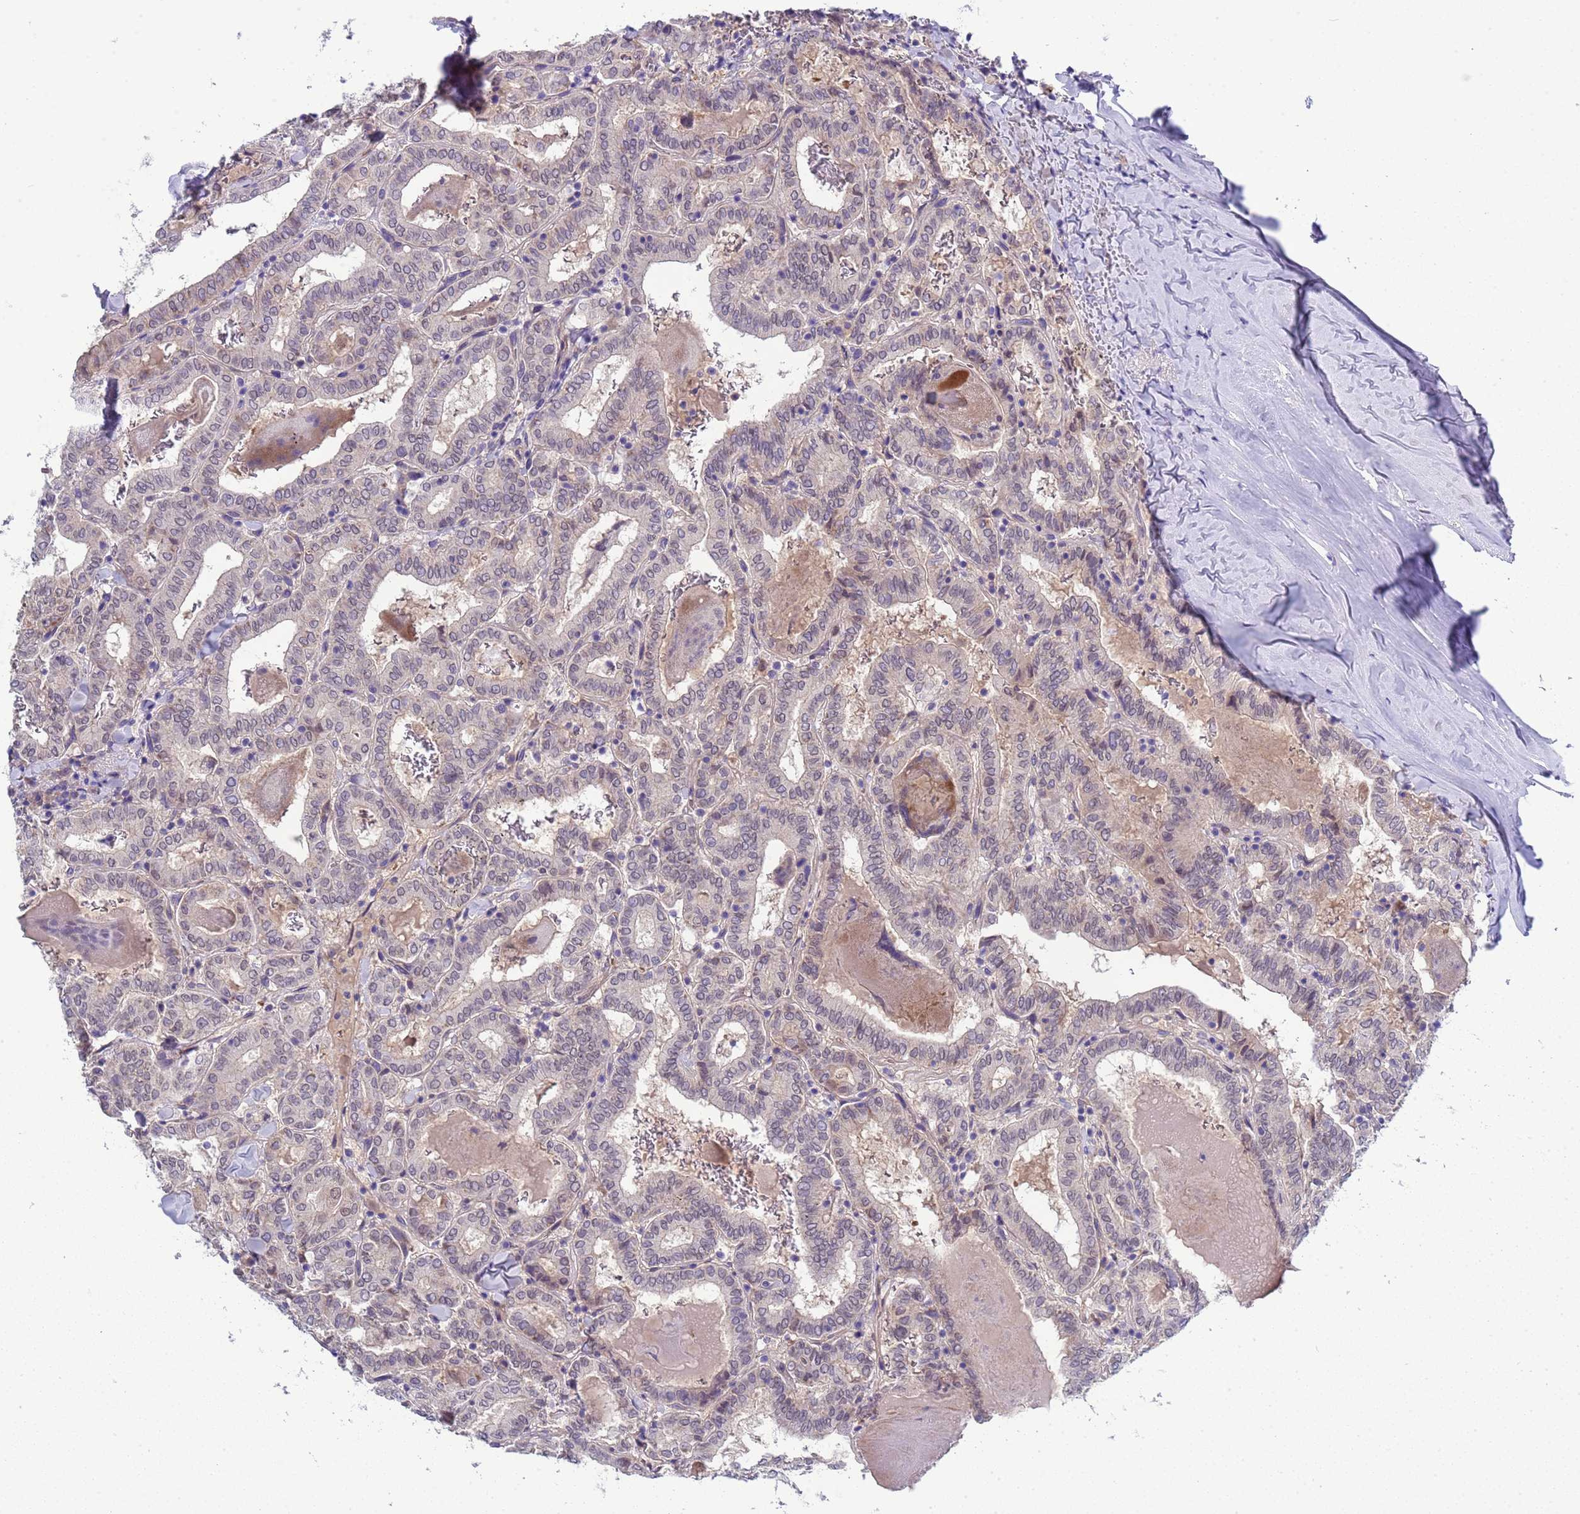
{"staining": {"intensity": "weak", "quantity": "<25%", "location": "cytoplasmic/membranous"}, "tissue": "thyroid cancer", "cell_type": "Tumor cells", "image_type": "cancer", "snomed": [{"axis": "morphology", "description": "Papillary adenocarcinoma, NOS"}, {"axis": "topography", "description": "Thyroid gland"}], "caption": "DAB immunohistochemical staining of human thyroid cancer (papillary adenocarcinoma) shows no significant positivity in tumor cells.", "gene": "TRMT10A", "patient": {"sex": "female", "age": 72}}